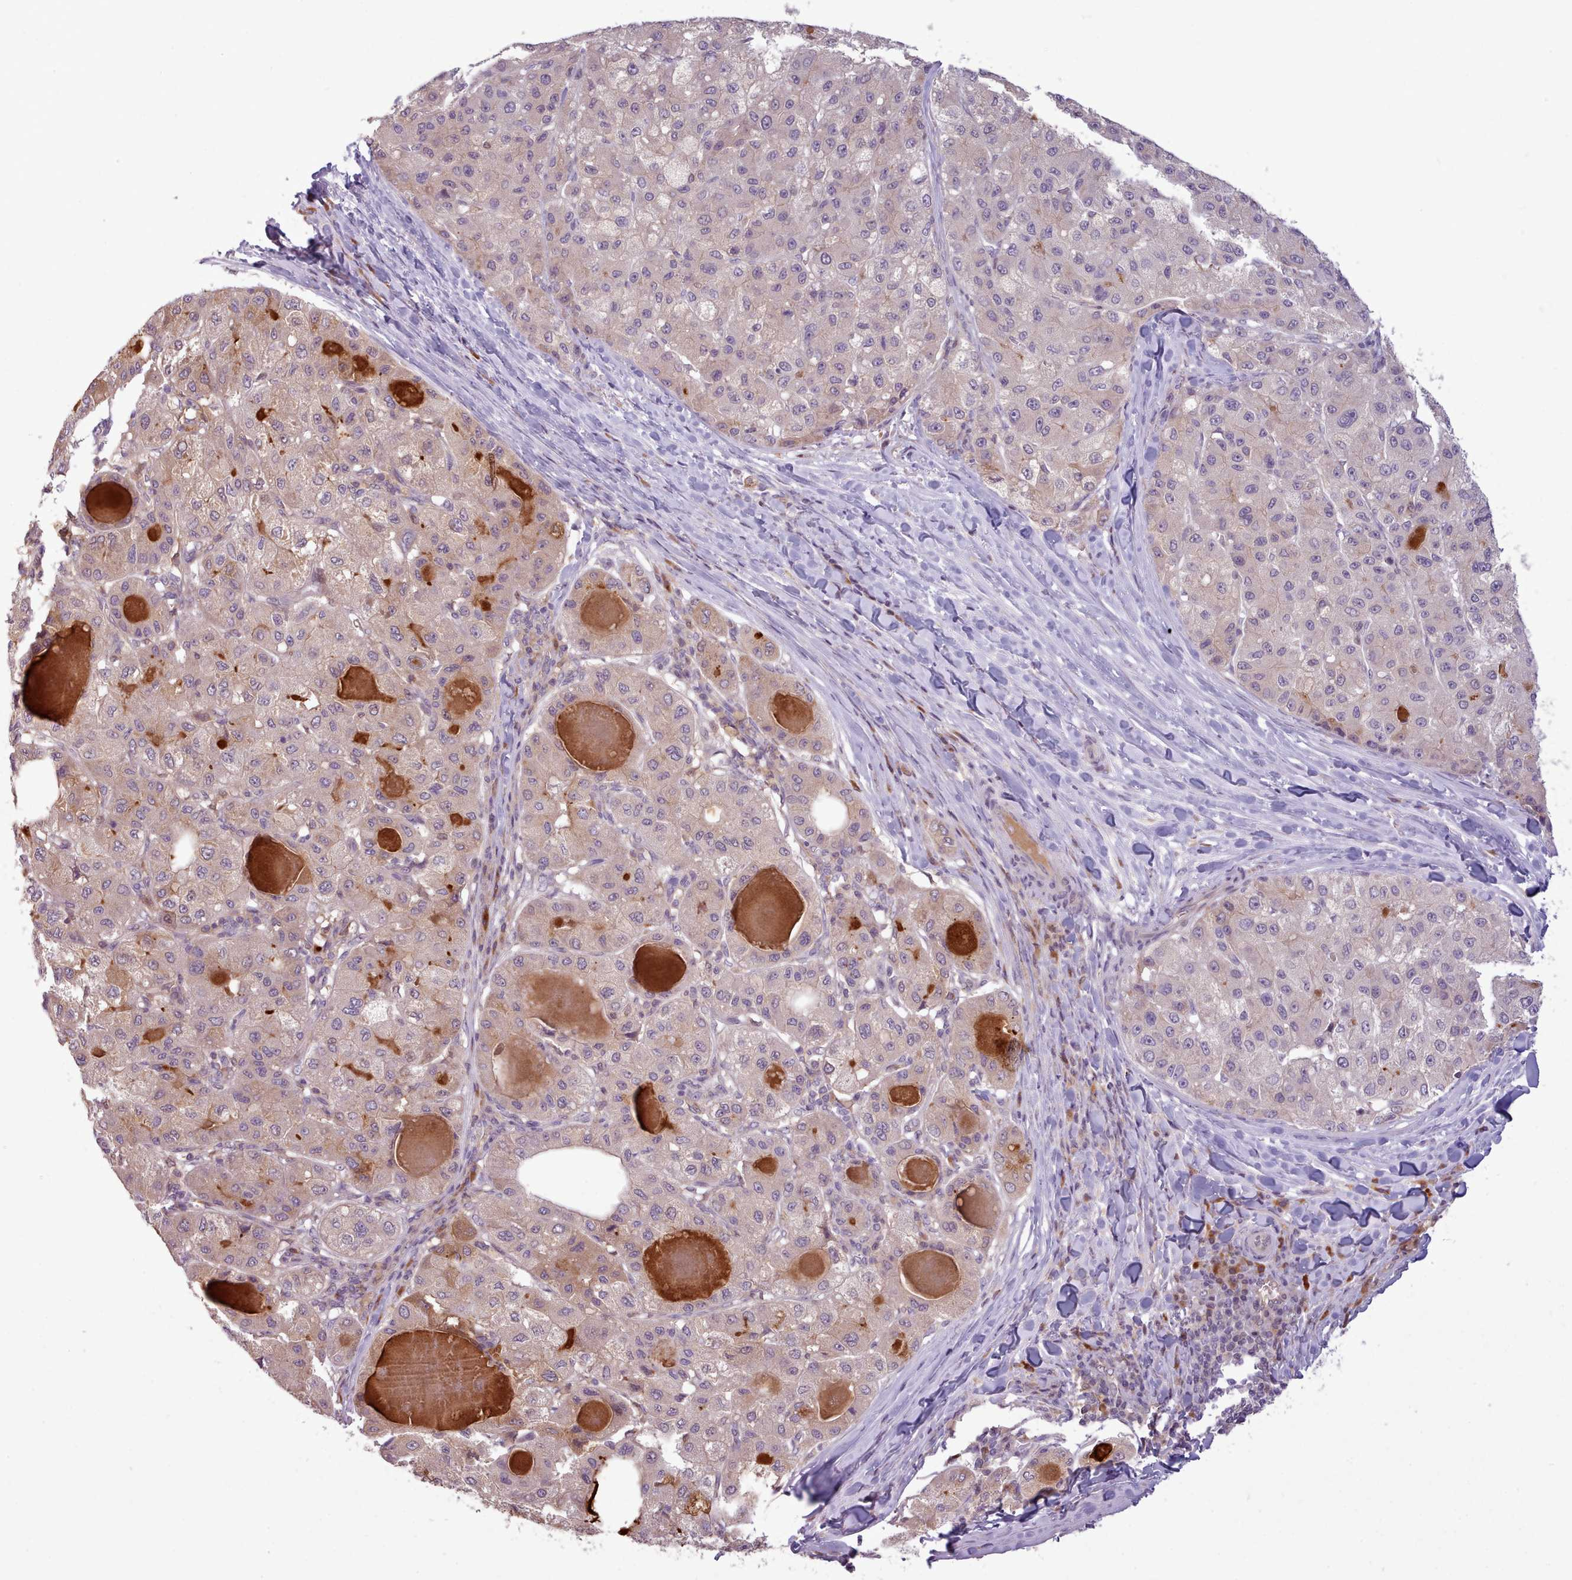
{"staining": {"intensity": "negative", "quantity": "none", "location": "none"}, "tissue": "liver cancer", "cell_type": "Tumor cells", "image_type": "cancer", "snomed": [{"axis": "morphology", "description": "Carcinoma, Hepatocellular, NOS"}, {"axis": "topography", "description": "Liver"}], "caption": "Human liver cancer (hepatocellular carcinoma) stained for a protein using immunohistochemistry (IHC) demonstrates no expression in tumor cells.", "gene": "NMRK1", "patient": {"sex": "male", "age": 80}}